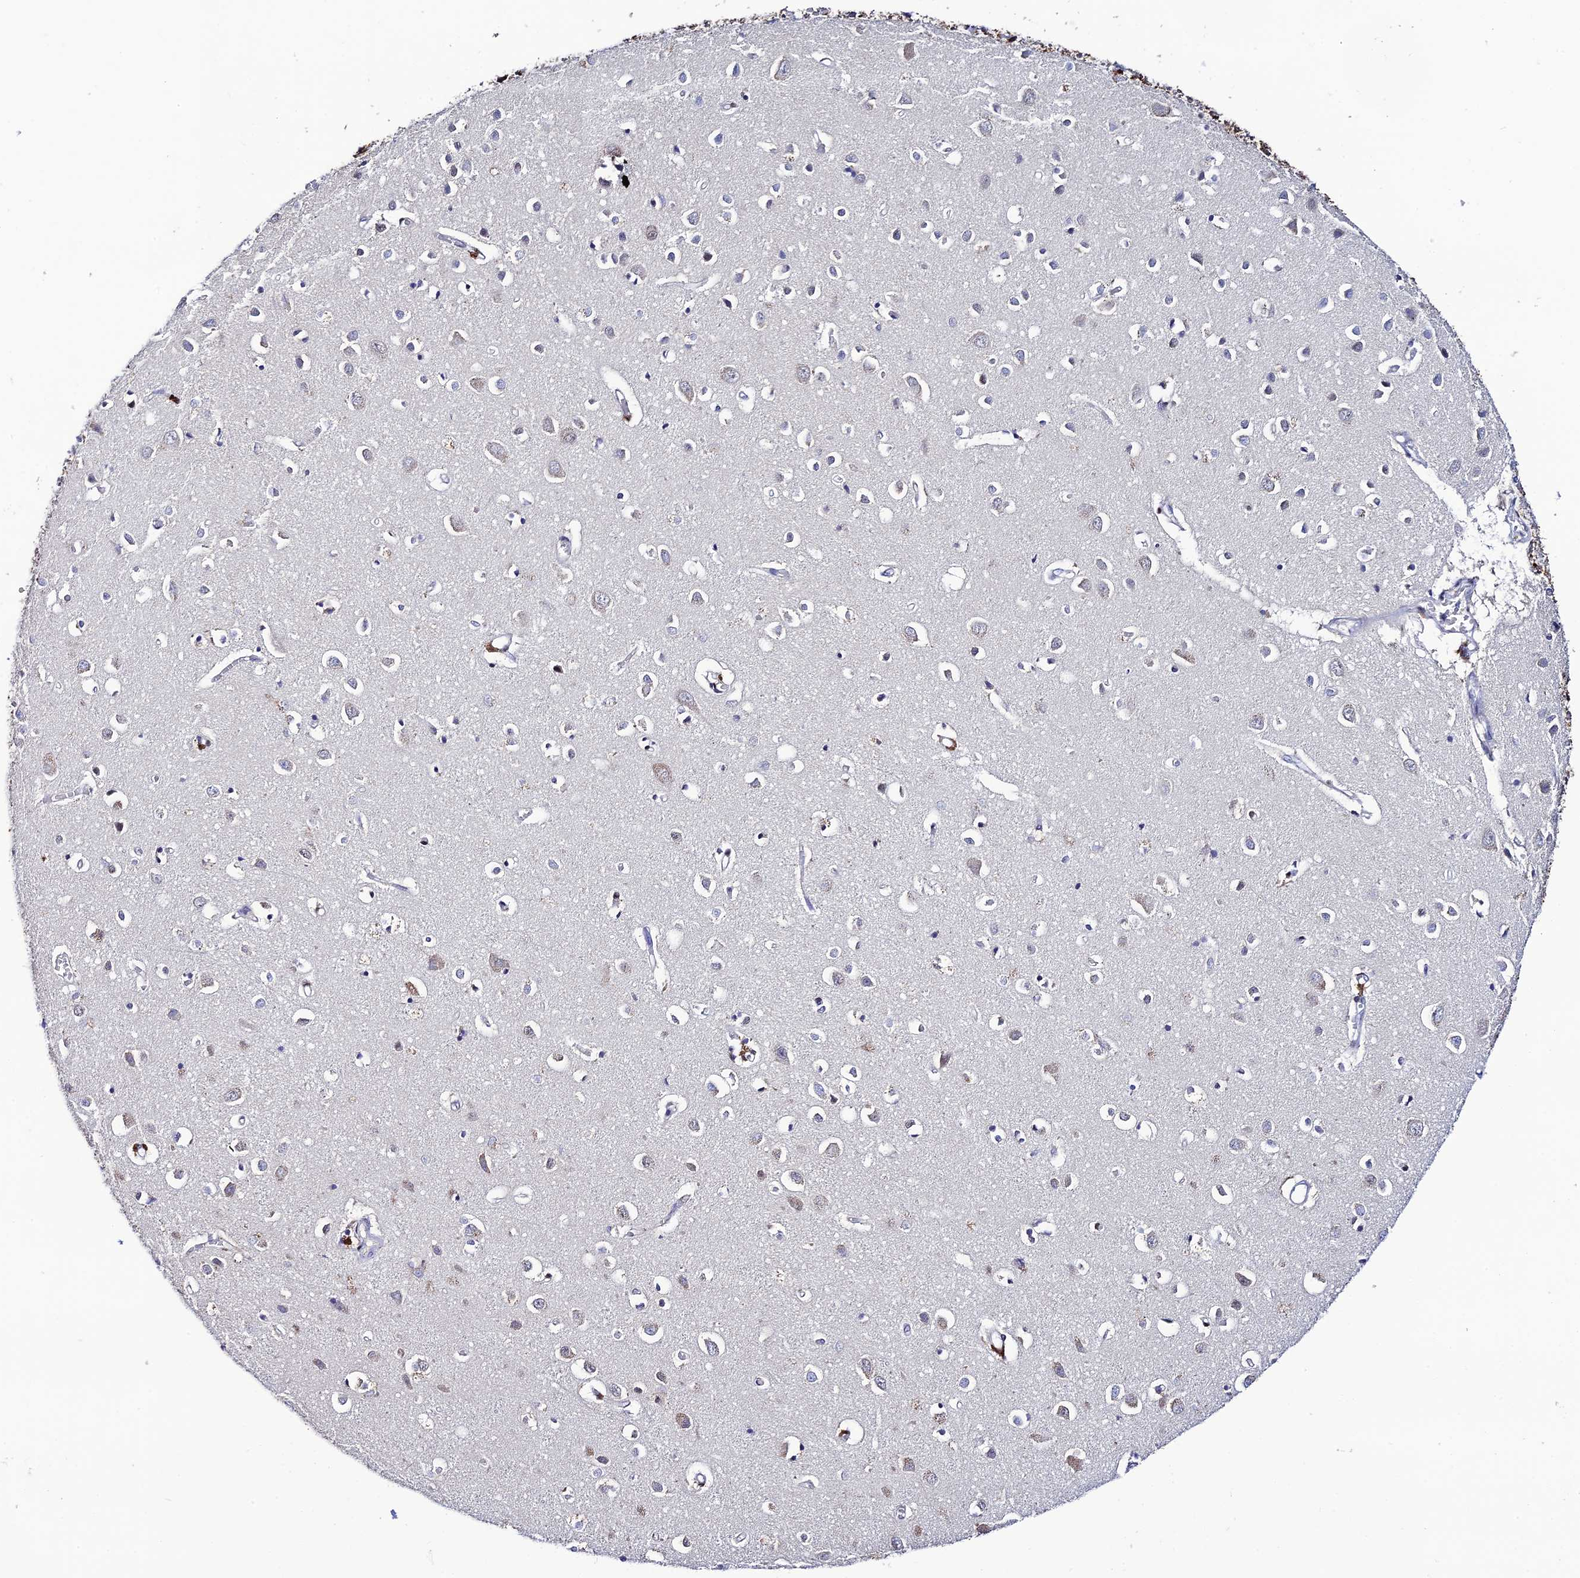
{"staining": {"intensity": "negative", "quantity": "none", "location": "none"}, "tissue": "cerebral cortex", "cell_type": "Endothelial cells", "image_type": "normal", "snomed": [{"axis": "morphology", "description": "Normal tissue, NOS"}, {"axis": "topography", "description": "Cerebral cortex"}], "caption": "IHC of normal human cerebral cortex shows no staining in endothelial cells.", "gene": "HIC1", "patient": {"sex": "female", "age": 64}}